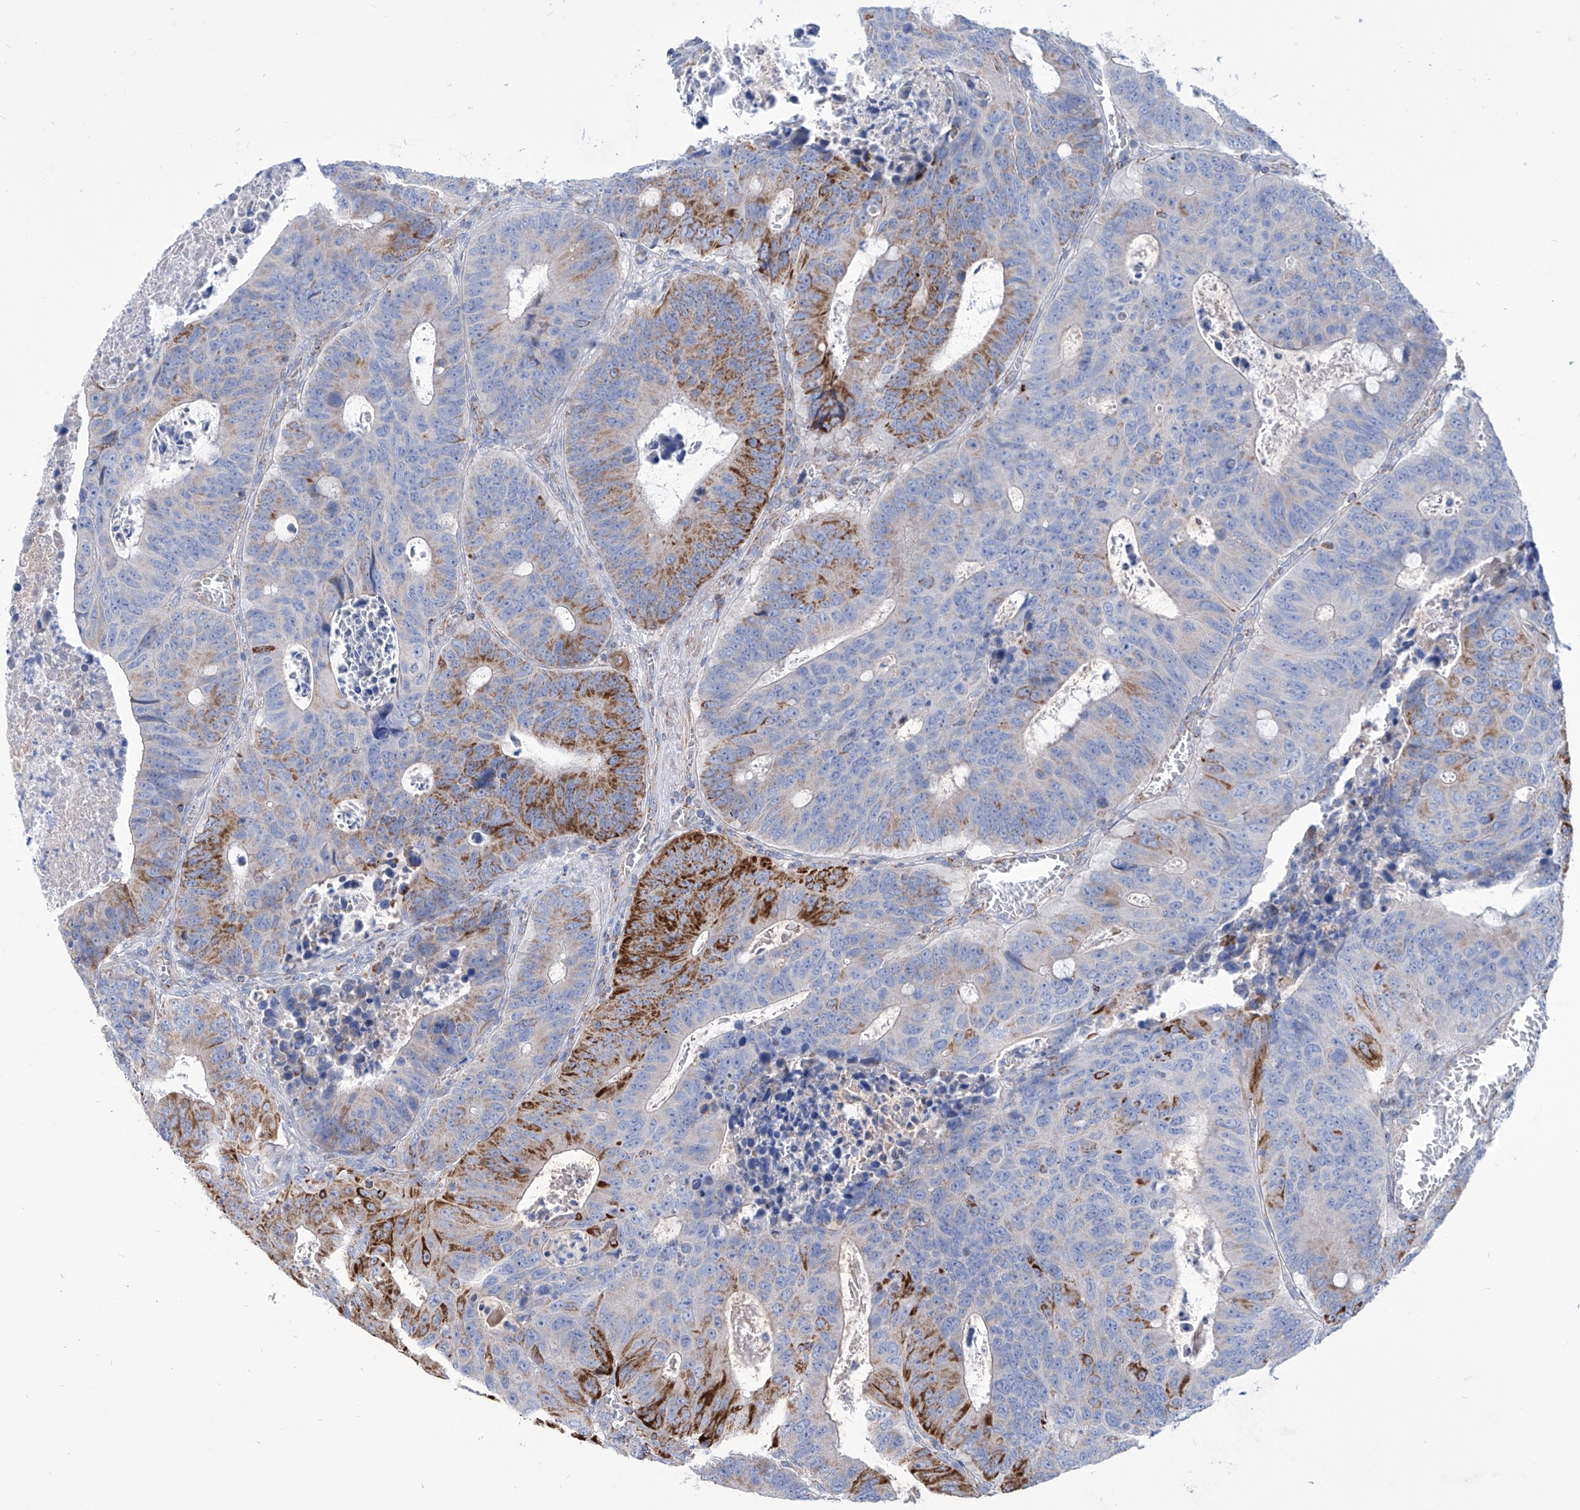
{"staining": {"intensity": "strong", "quantity": "<25%", "location": "cytoplasmic/membranous"}, "tissue": "colorectal cancer", "cell_type": "Tumor cells", "image_type": "cancer", "snomed": [{"axis": "morphology", "description": "Adenocarcinoma, NOS"}, {"axis": "topography", "description": "Colon"}], "caption": "Strong cytoplasmic/membranous staining for a protein is identified in about <25% of tumor cells of colorectal adenocarcinoma using immunohistochemistry.", "gene": "SRBD1", "patient": {"sex": "male", "age": 87}}